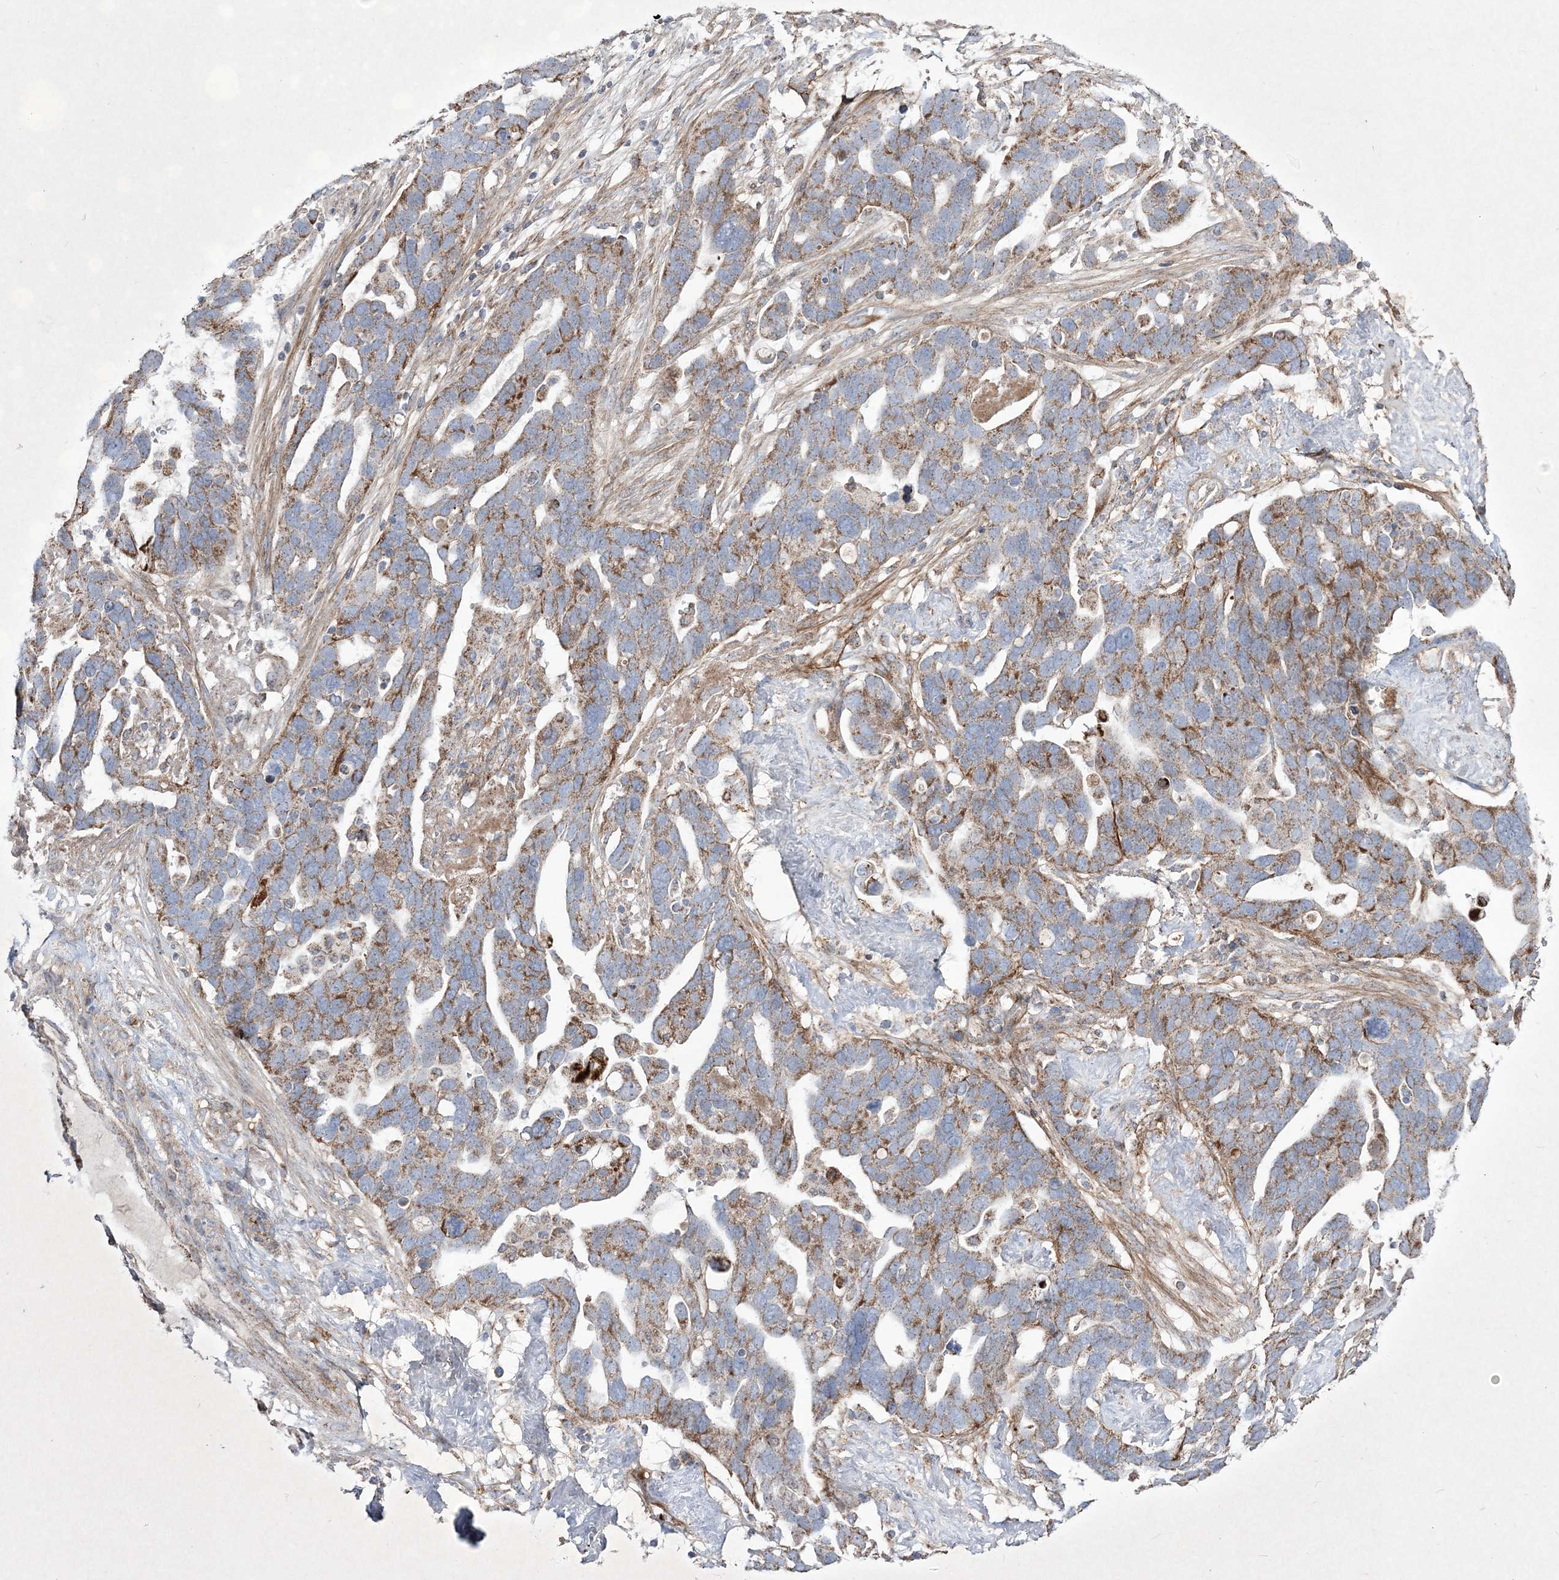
{"staining": {"intensity": "moderate", "quantity": "25%-75%", "location": "cytoplasmic/membranous"}, "tissue": "ovarian cancer", "cell_type": "Tumor cells", "image_type": "cancer", "snomed": [{"axis": "morphology", "description": "Cystadenocarcinoma, serous, NOS"}, {"axis": "topography", "description": "Ovary"}], "caption": "This is an image of IHC staining of ovarian serous cystadenocarcinoma, which shows moderate expression in the cytoplasmic/membranous of tumor cells.", "gene": "RICTOR", "patient": {"sex": "female", "age": 54}}